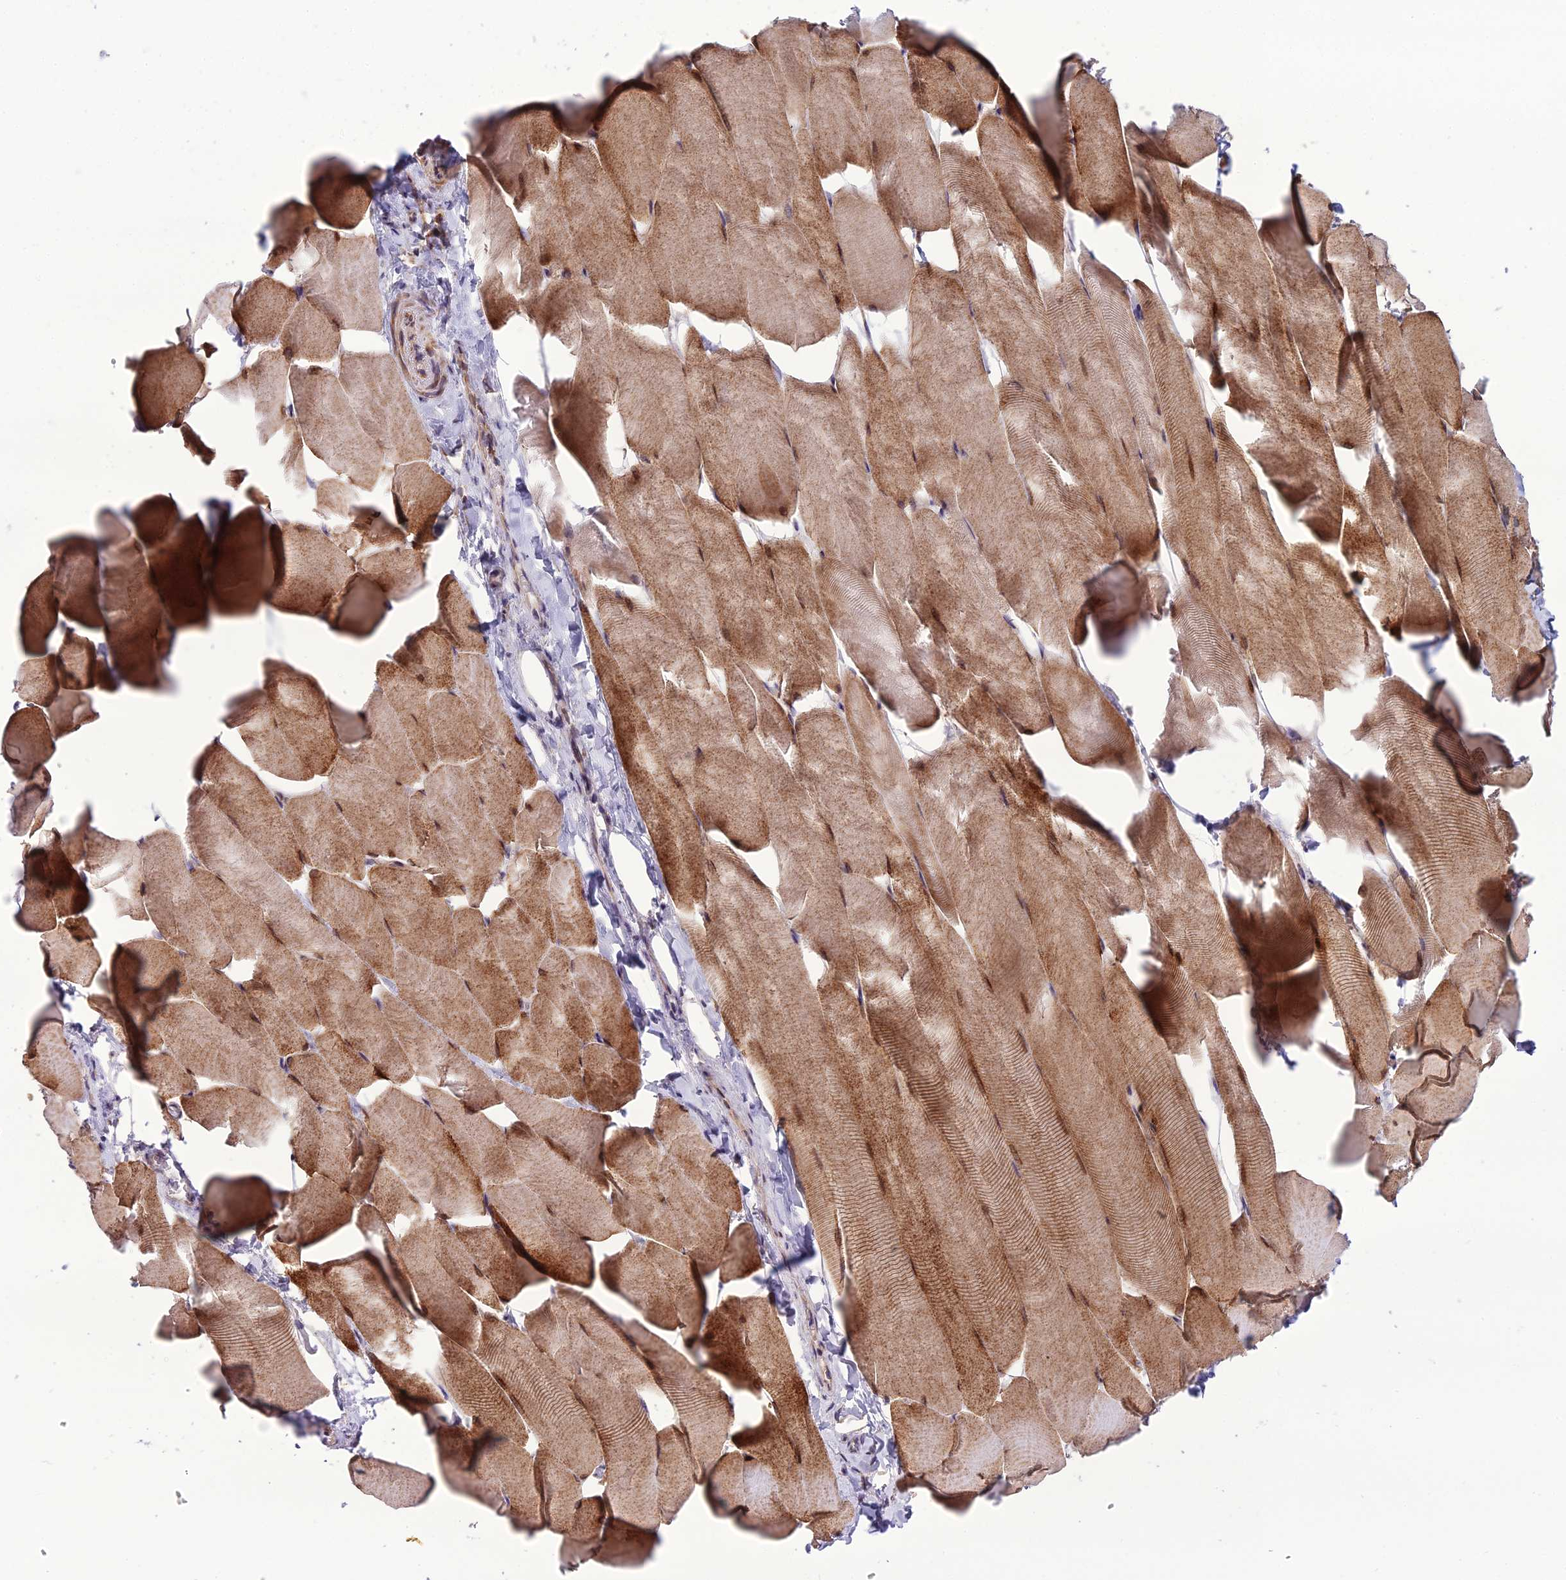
{"staining": {"intensity": "moderate", "quantity": ">75%", "location": "cytoplasmic/membranous,nuclear"}, "tissue": "skeletal muscle", "cell_type": "Myocytes", "image_type": "normal", "snomed": [{"axis": "morphology", "description": "Normal tissue, NOS"}, {"axis": "topography", "description": "Skeletal muscle"}], "caption": "High-magnification brightfield microscopy of benign skeletal muscle stained with DAB (3,3'-diaminobenzidine) (brown) and counterstained with hematoxylin (blue). myocytes exhibit moderate cytoplasmic/membranous,nuclear staining is present in approximately>75% of cells. The staining is performed using DAB brown chromogen to label protein expression. The nuclei are counter-stained blue using hematoxylin.", "gene": "NODAL", "patient": {"sex": "male", "age": 25}}